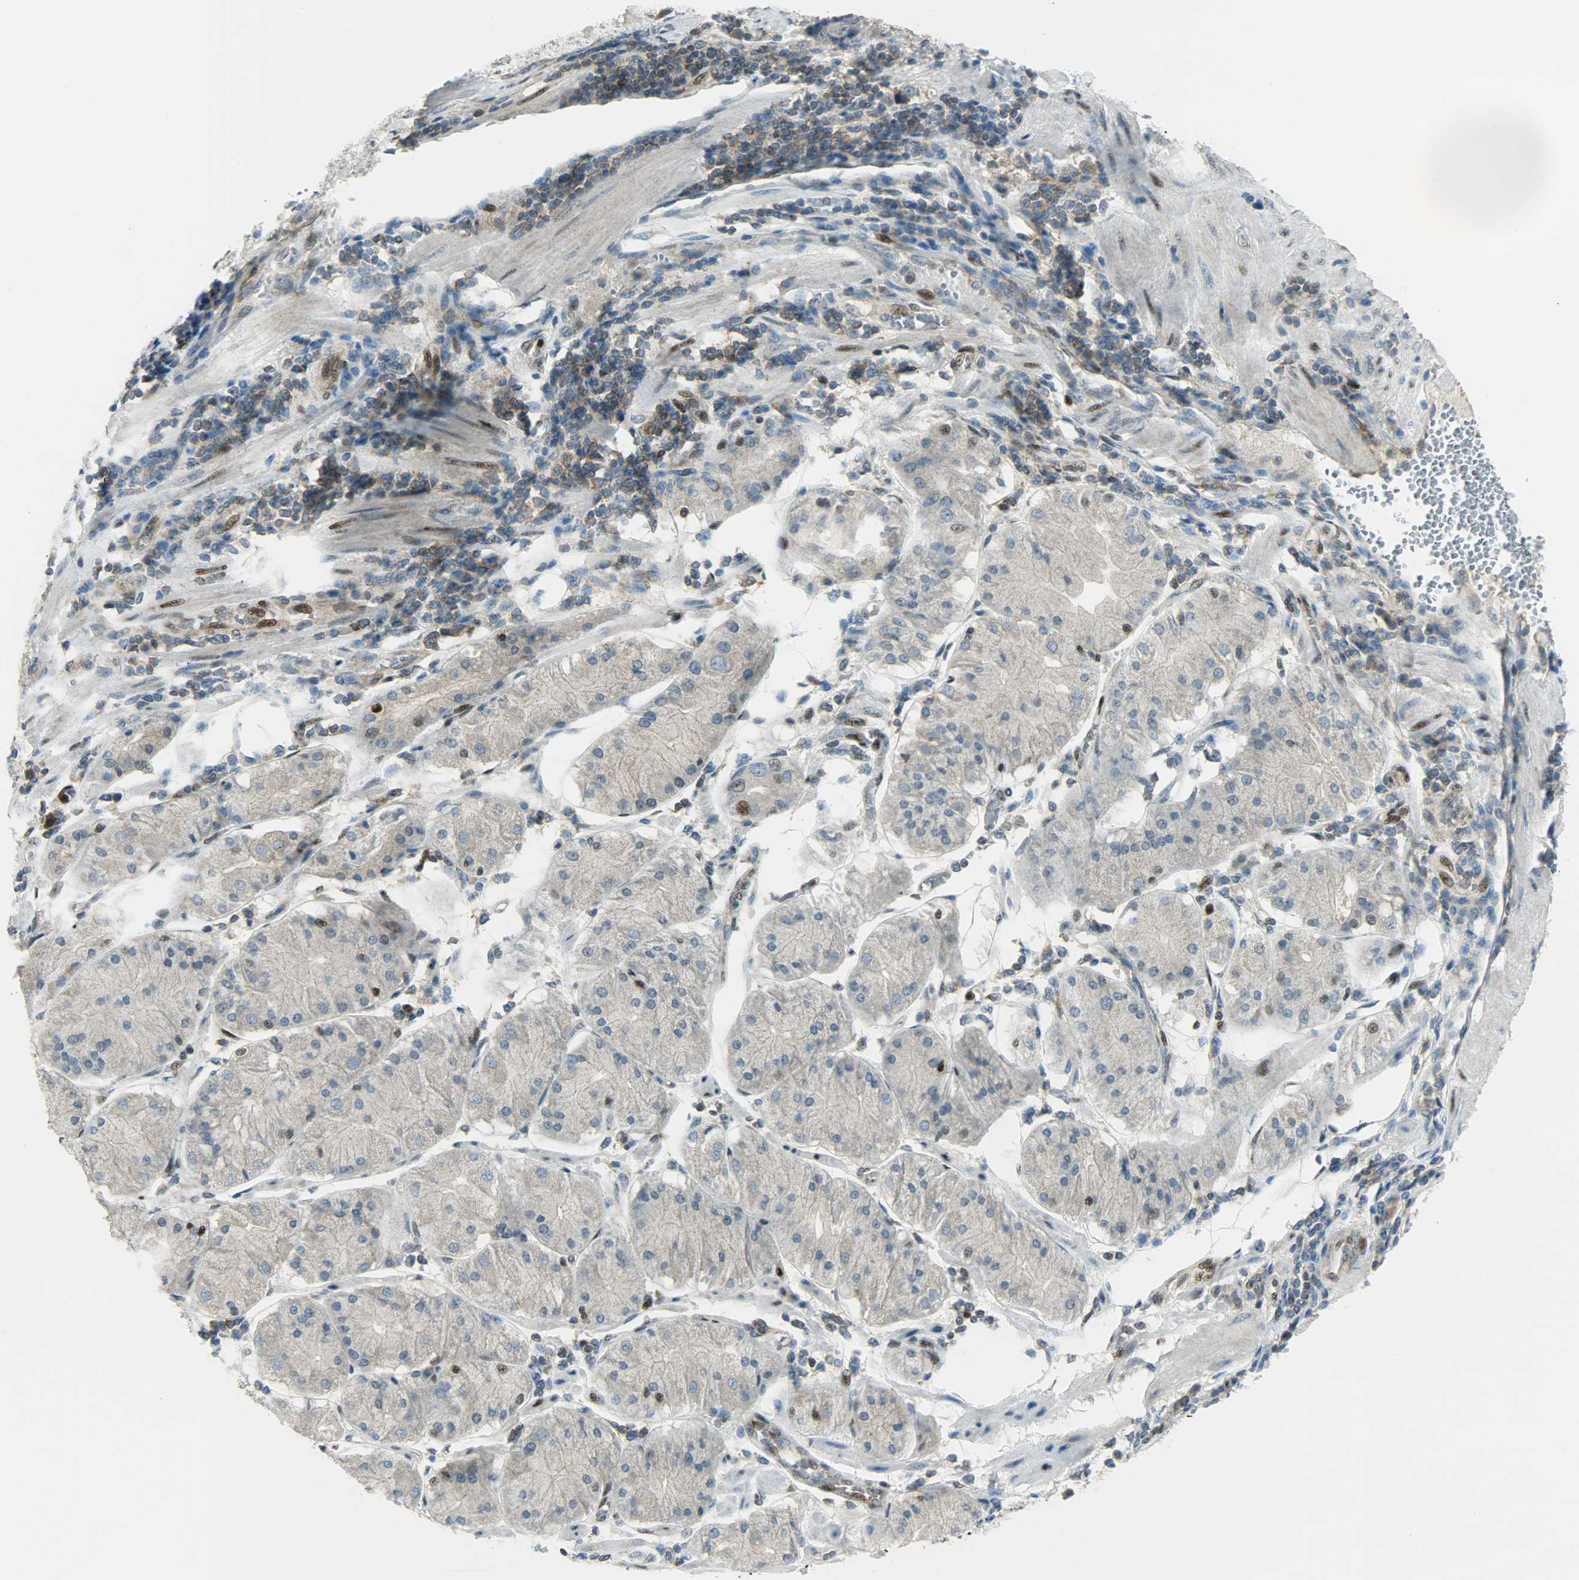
{"staining": {"intensity": "moderate", "quantity": "25%-75%", "location": "cytoplasmic/membranous"}, "tissue": "stomach cancer", "cell_type": "Tumor cells", "image_type": "cancer", "snomed": [{"axis": "morphology", "description": "Normal tissue, NOS"}, {"axis": "morphology", "description": "Adenocarcinoma, NOS"}, {"axis": "topography", "description": "Stomach, upper"}, {"axis": "topography", "description": "Stomach"}], "caption": "Brown immunohistochemical staining in human stomach adenocarcinoma displays moderate cytoplasmic/membranous expression in about 25%-75% of tumor cells.", "gene": "IL15", "patient": {"sex": "male", "age": 59}}